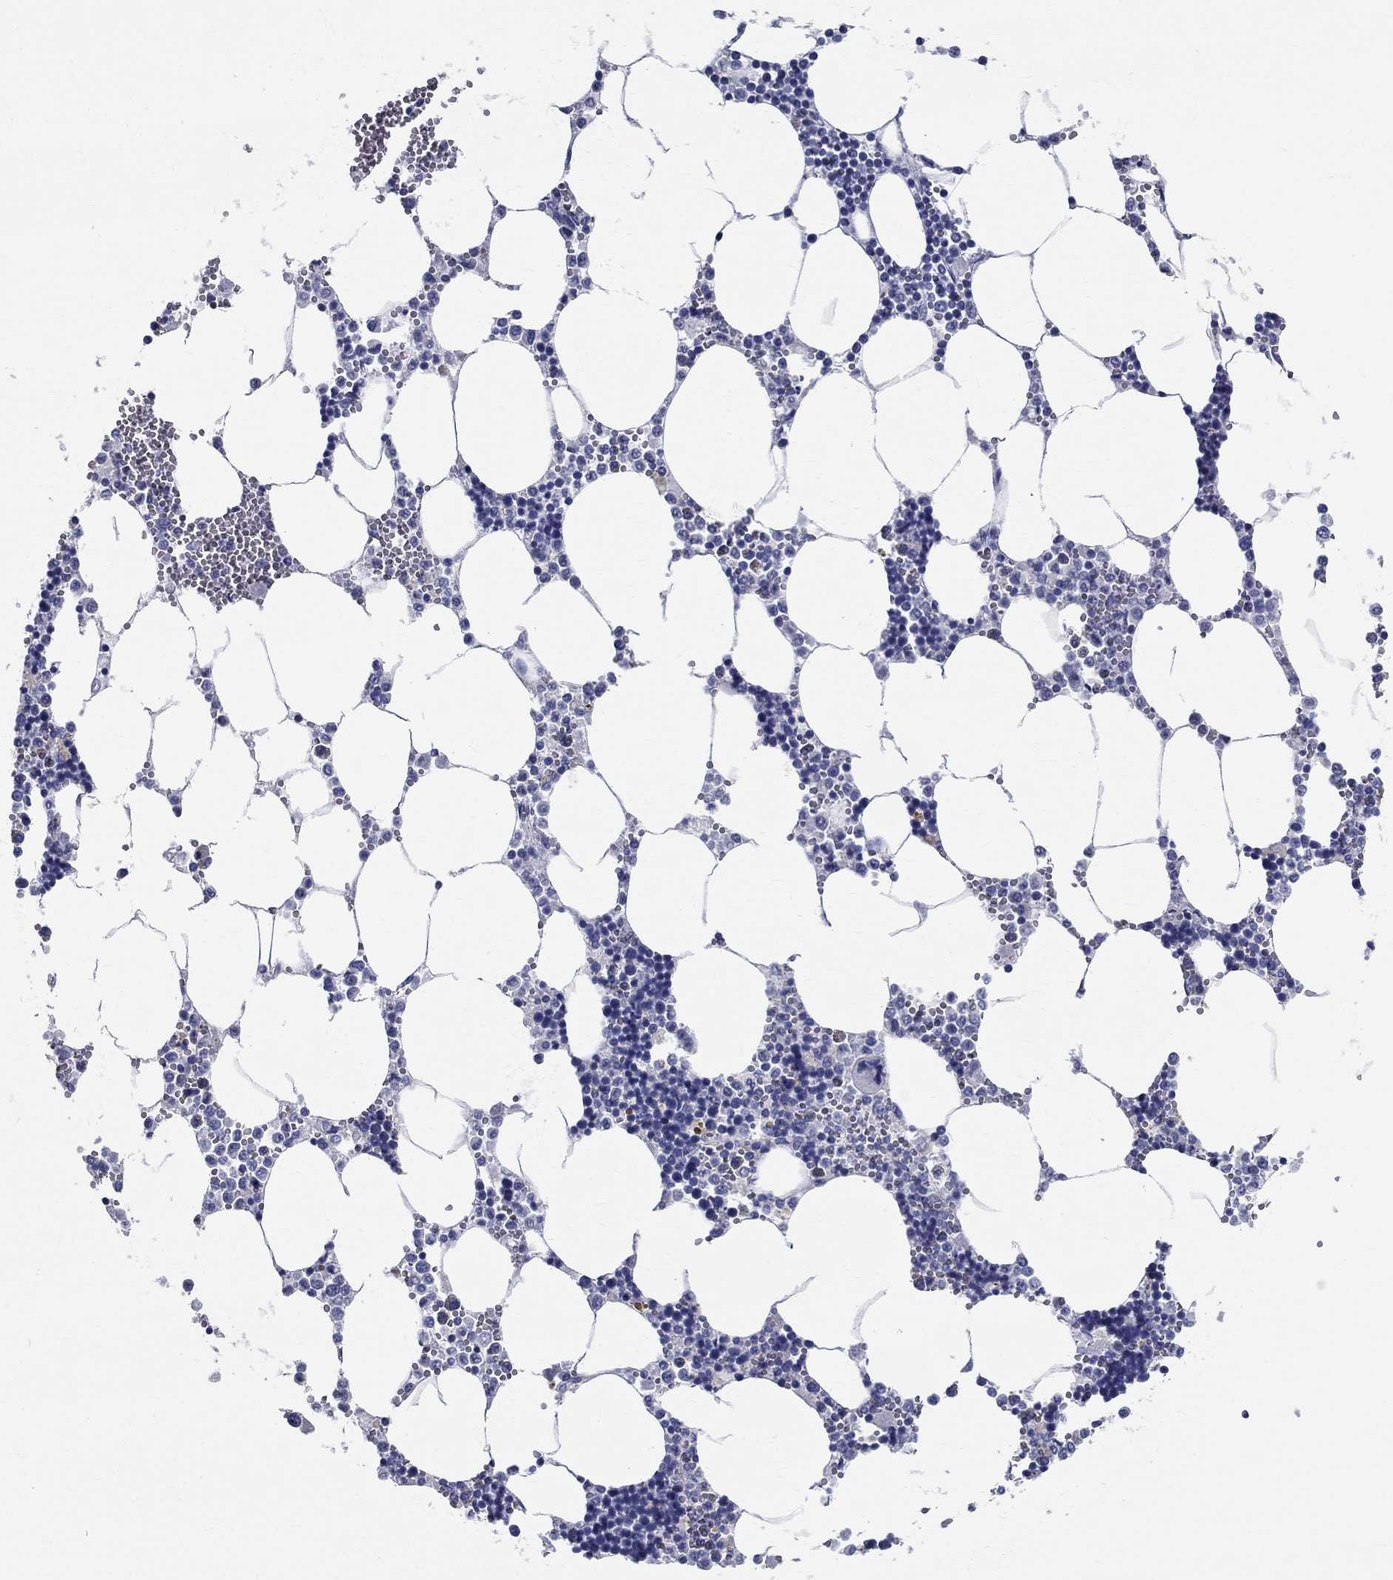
{"staining": {"intensity": "negative", "quantity": "none", "location": "none"}, "tissue": "bone marrow", "cell_type": "Hematopoietic cells", "image_type": "normal", "snomed": [{"axis": "morphology", "description": "Normal tissue, NOS"}, {"axis": "topography", "description": "Bone marrow"}], "caption": "IHC histopathology image of unremarkable bone marrow stained for a protein (brown), which demonstrates no staining in hematopoietic cells. (IHC, brightfield microscopy, high magnification).", "gene": "TGM4", "patient": {"sex": "male", "age": 54}}